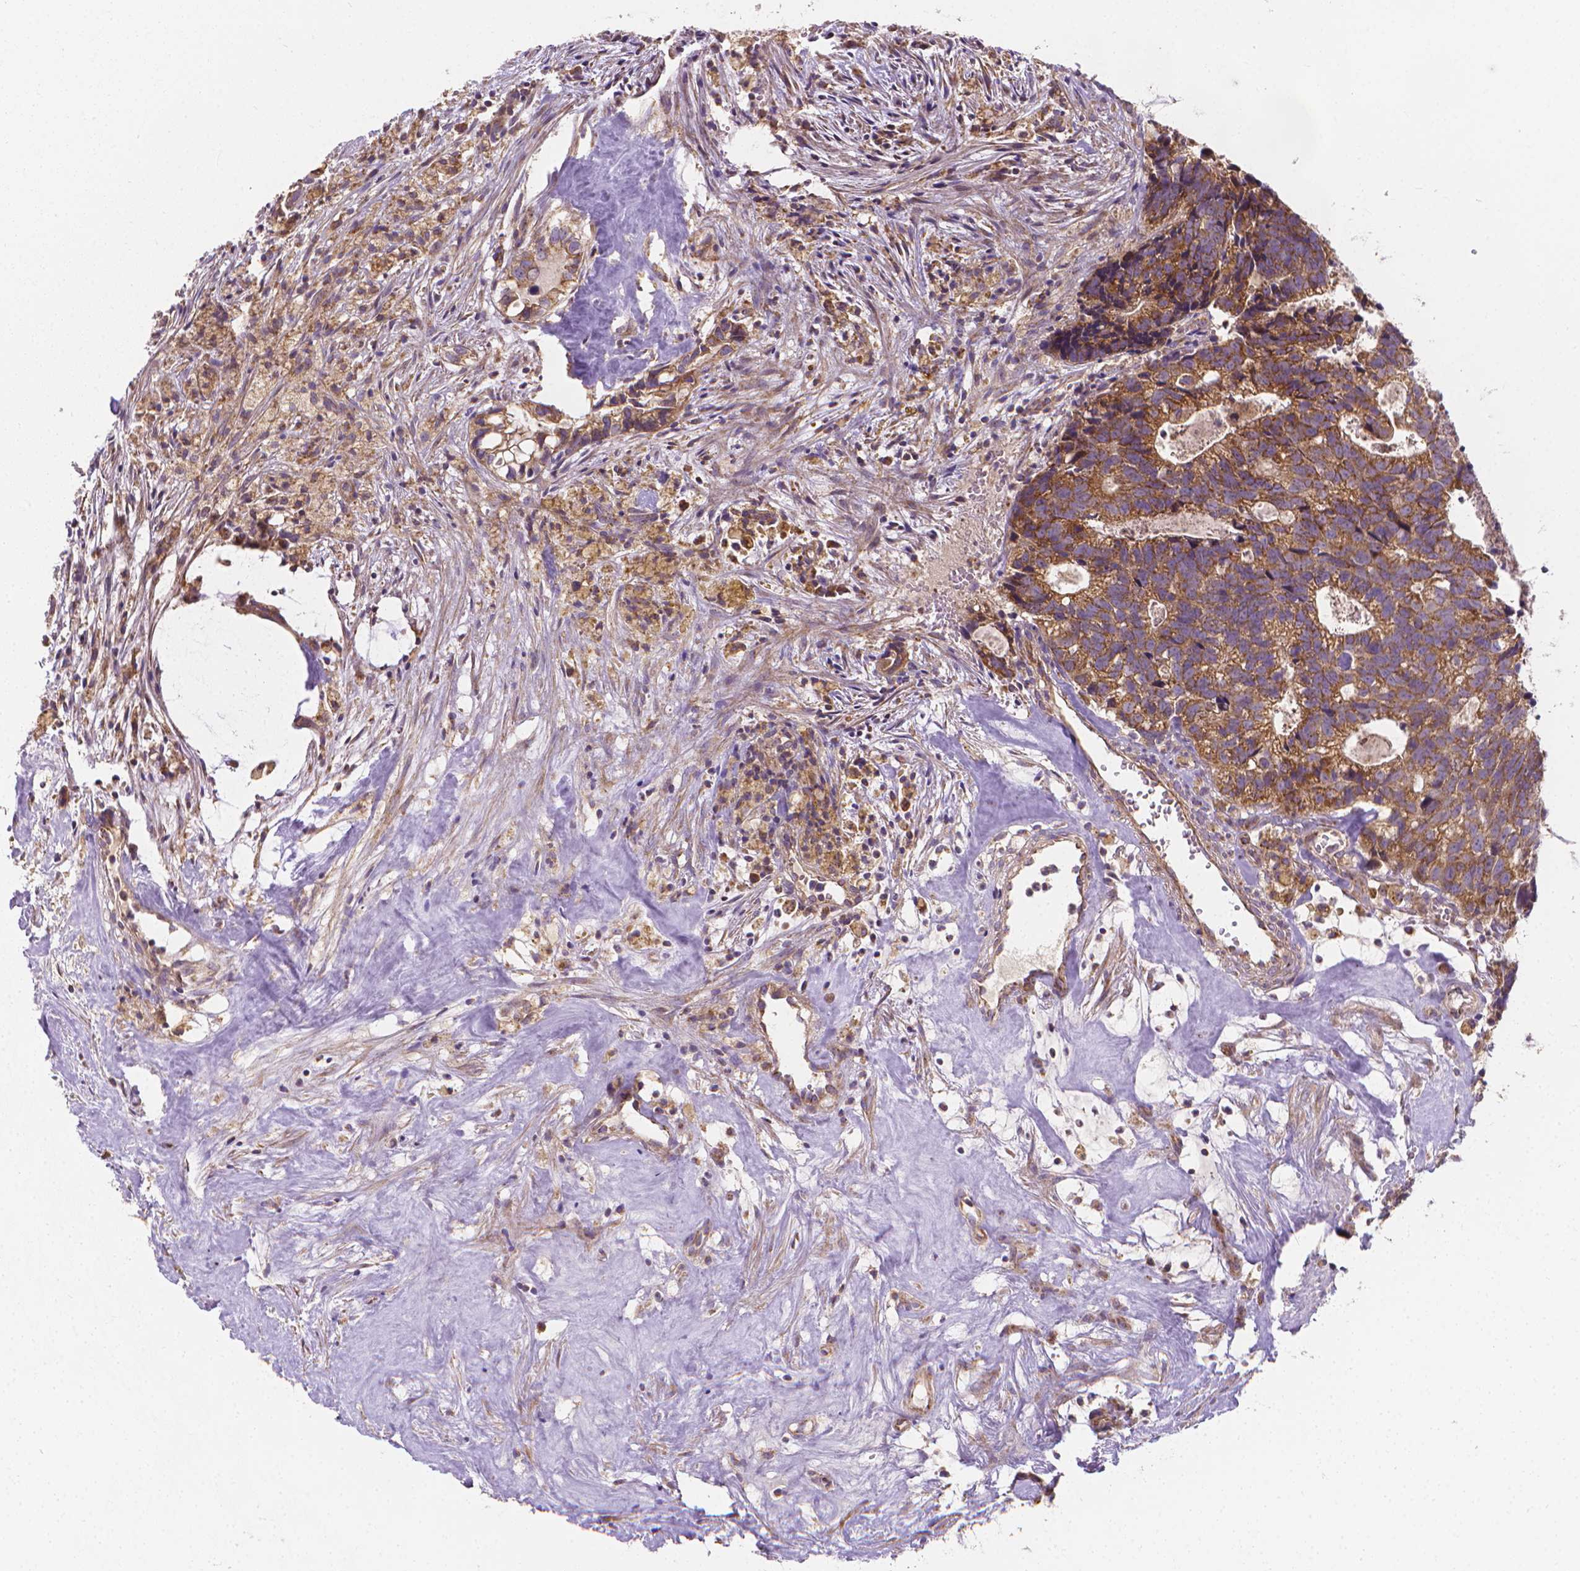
{"staining": {"intensity": "moderate", "quantity": ">75%", "location": "cytoplasmic/membranous"}, "tissue": "head and neck cancer", "cell_type": "Tumor cells", "image_type": "cancer", "snomed": [{"axis": "morphology", "description": "Adenocarcinoma, NOS"}, {"axis": "topography", "description": "Head-Neck"}], "caption": "Immunohistochemical staining of human head and neck cancer (adenocarcinoma) displays moderate cytoplasmic/membranous protein positivity in approximately >75% of tumor cells.", "gene": "SNCAIP", "patient": {"sex": "male", "age": 62}}